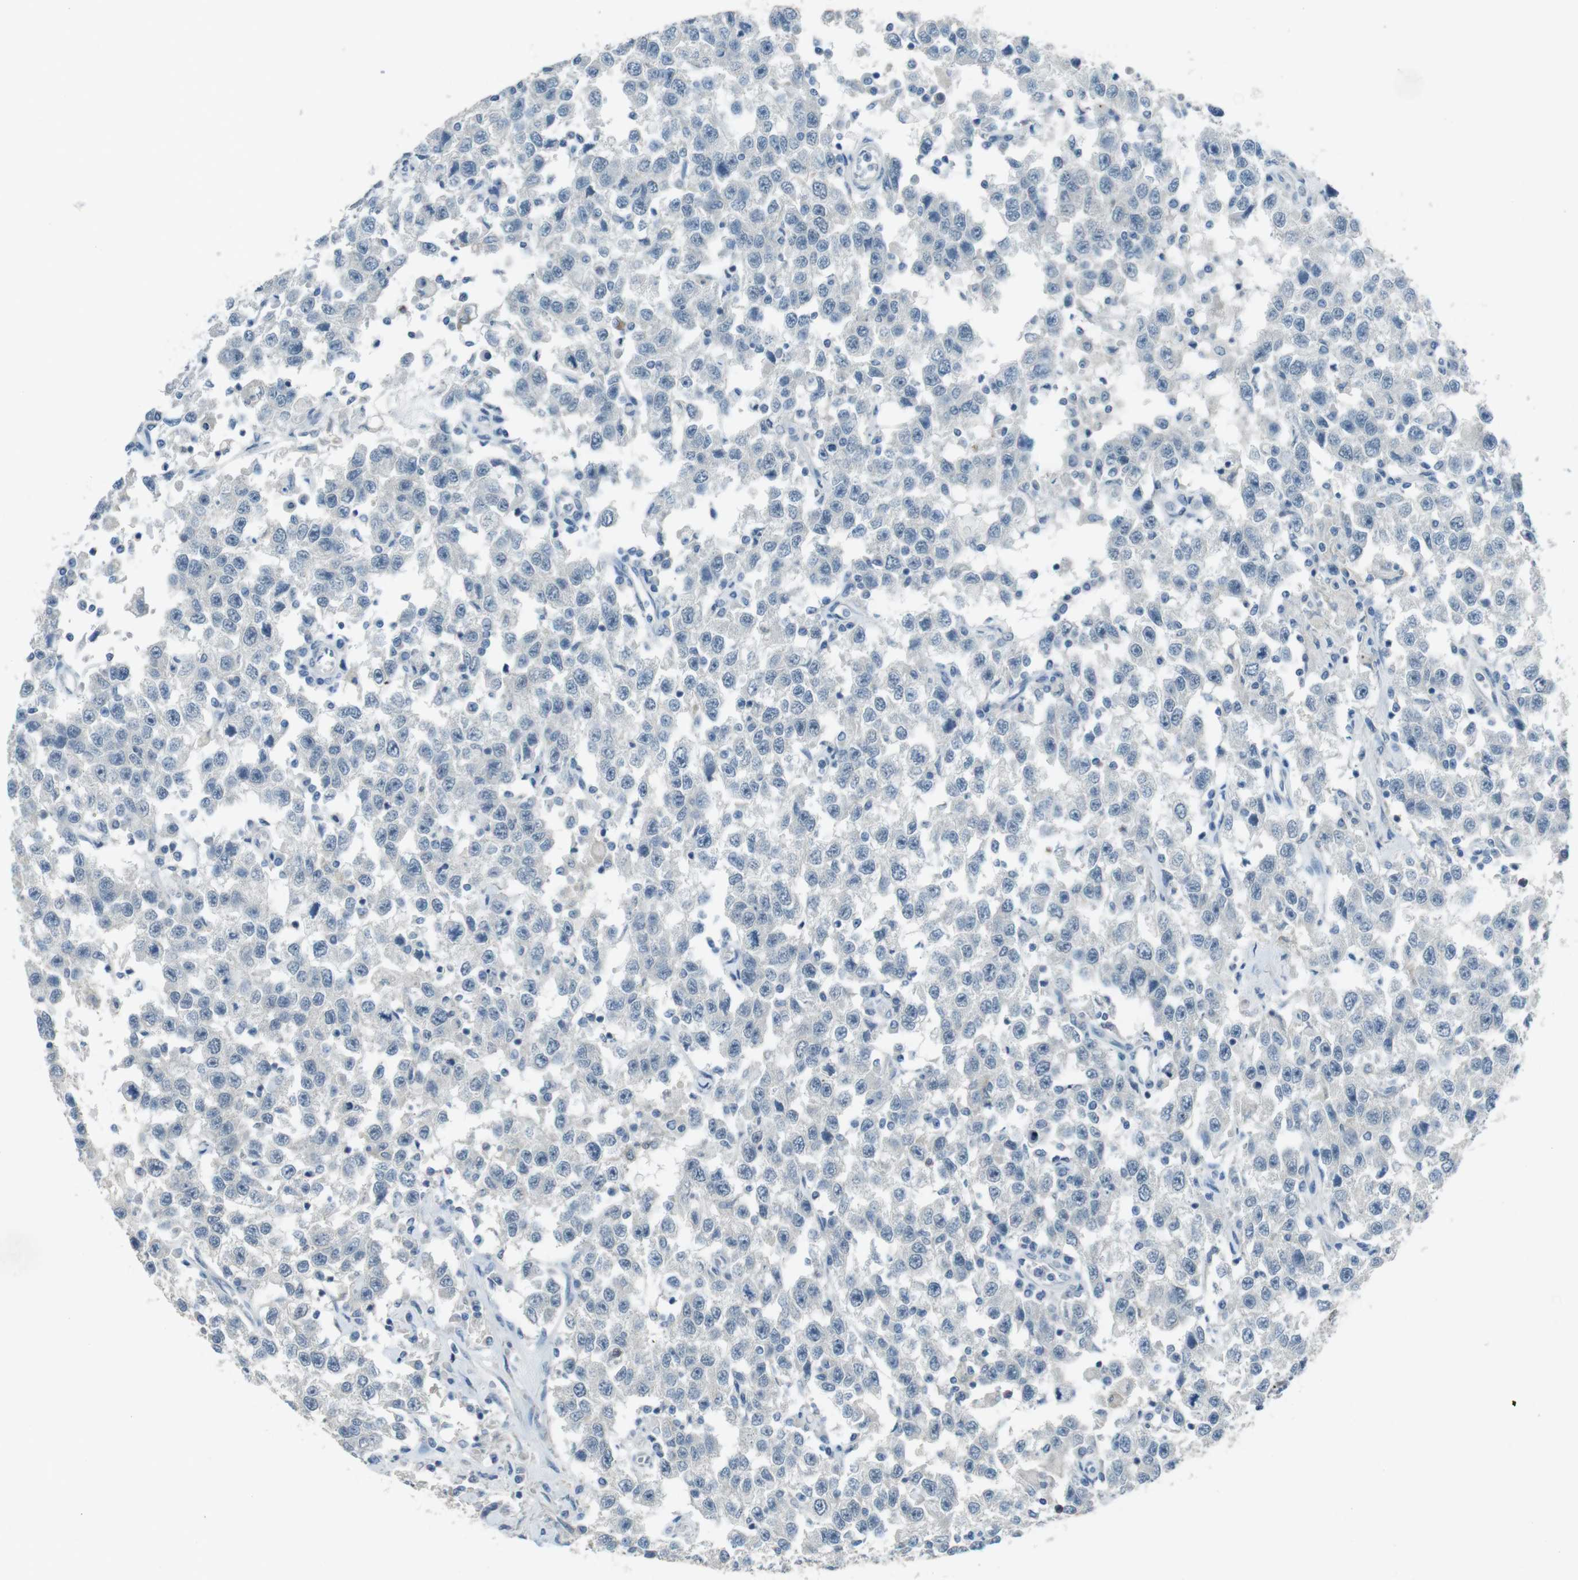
{"staining": {"intensity": "negative", "quantity": "none", "location": "none"}, "tissue": "testis cancer", "cell_type": "Tumor cells", "image_type": "cancer", "snomed": [{"axis": "morphology", "description": "Seminoma, NOS"}, {"axis": "topography", "description": "Testis"}], "caption": "This is an IHC image of human testis cancer (seminoma). There is no positivity in tumor cells.", "gene": "ENTPD7", "patient": {"sex": "male", "age": 41}}